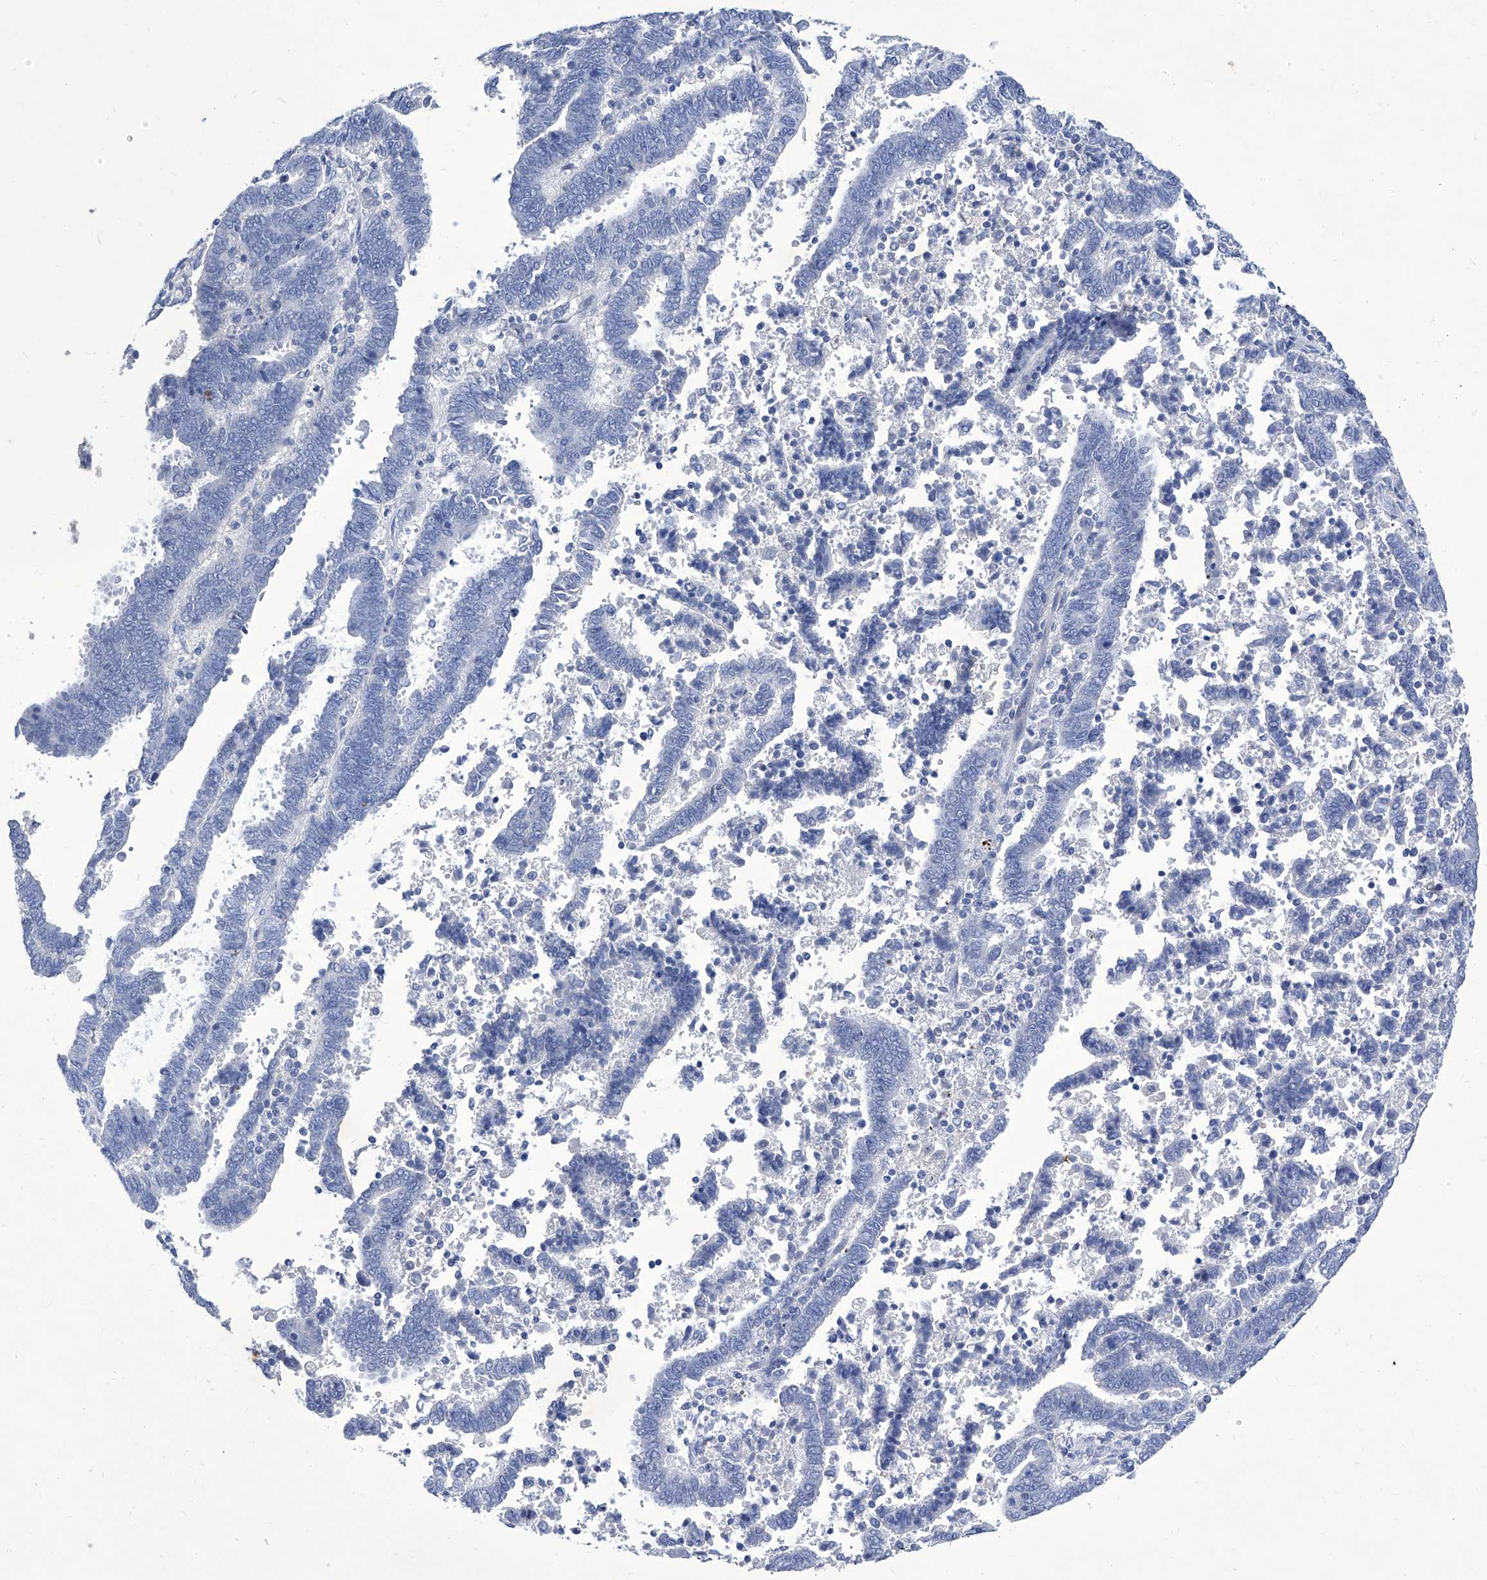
{"staining": {"intensity": "negative", "quantity": "none", "location": "none"}, "tissue": "endometrial cancer", "cell_type": "Tumor cells", "image_type": "cancer", "snomed": [{"axis": "morphology", "description": "Adenocarcinoma, NOS"}, {"axis": "topography", "description": "Uterus"}], "caption": "Histopathology image shows no significant protein staining in tumor cells of endometrial adenocarcinoma.", "gene": "IFNL2", "patient": {"sex": "female", "age": 83}}